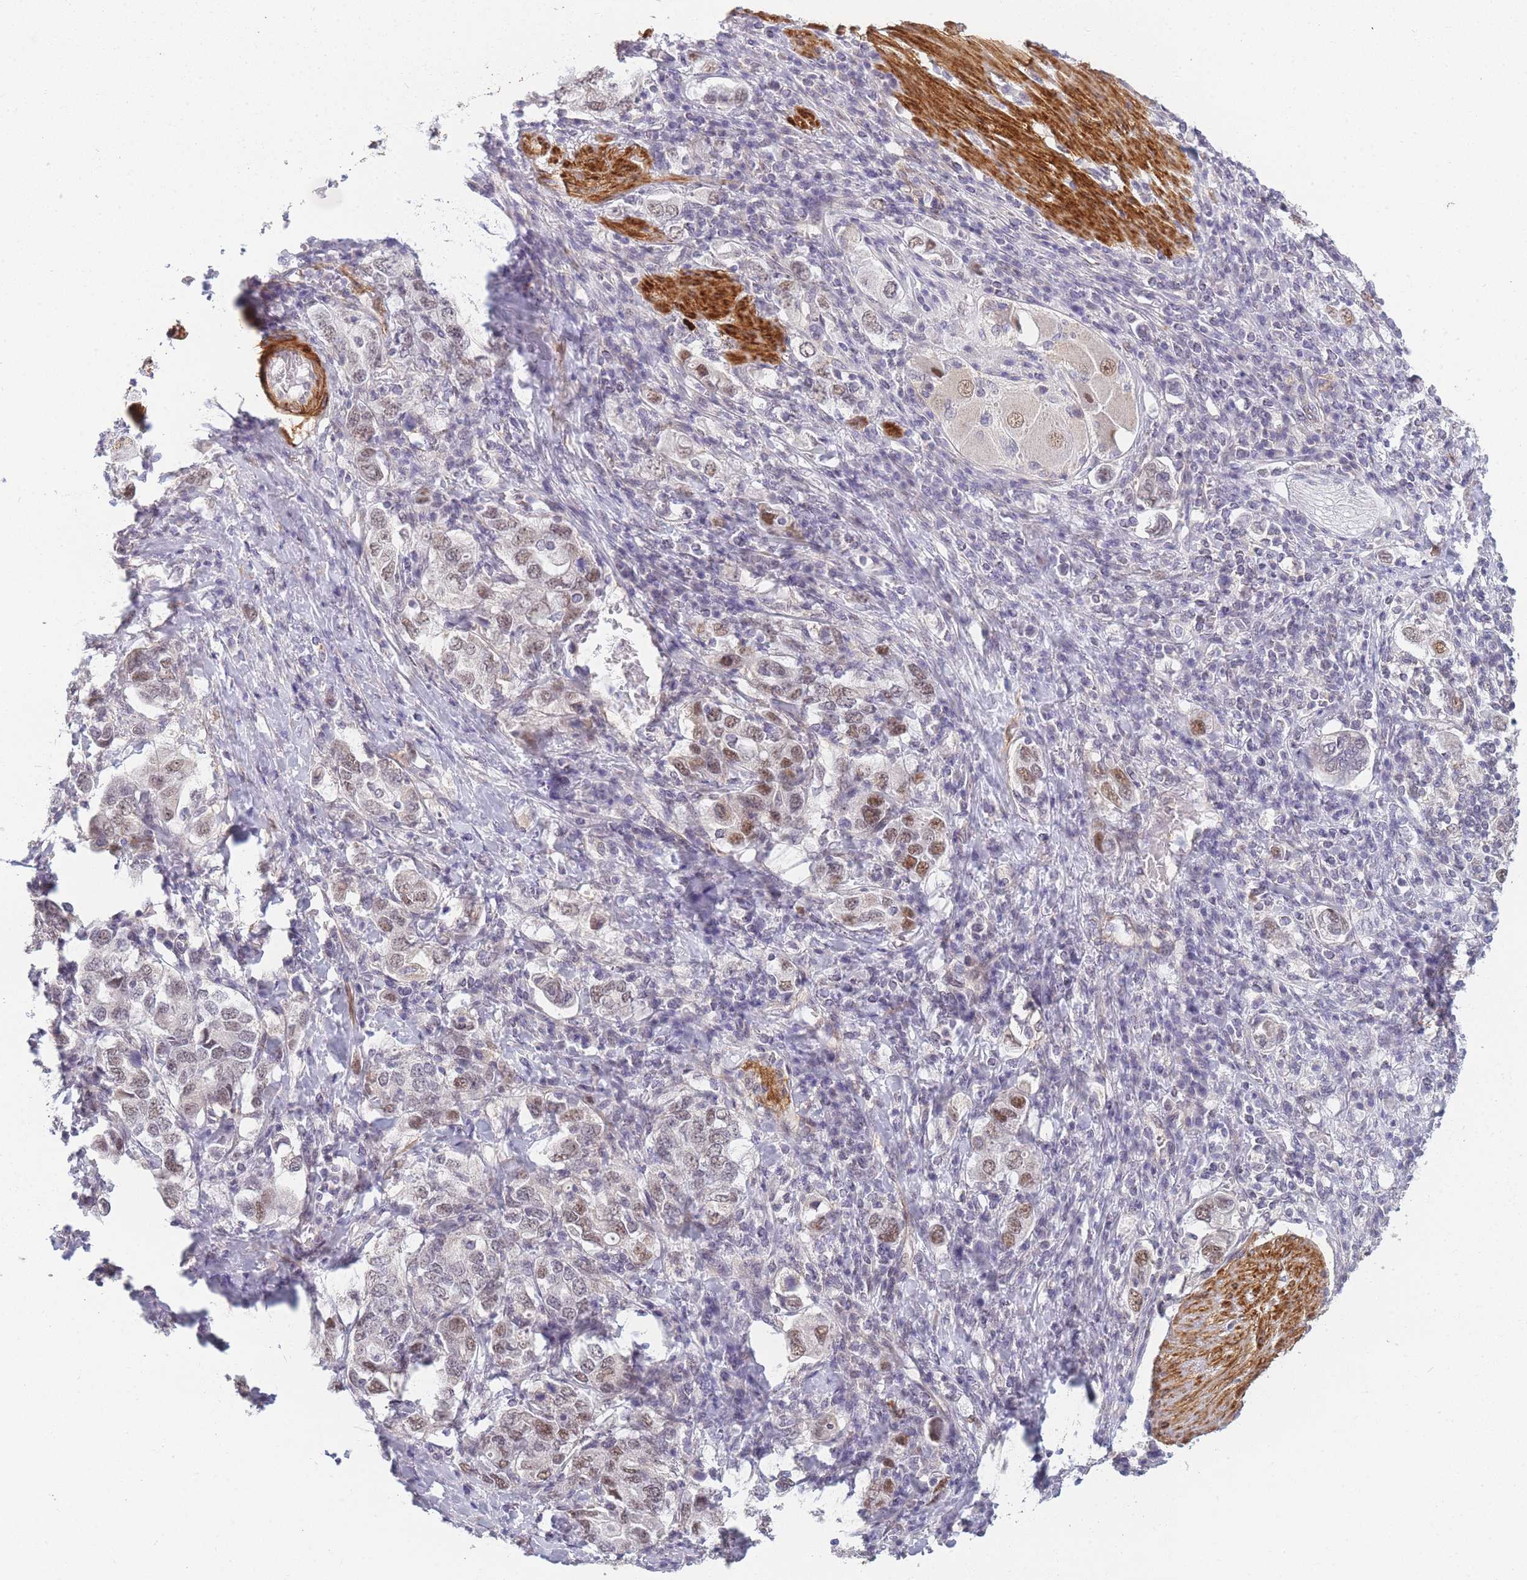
{"staining": {"intensity": "moderate", "quantity": "25%-75%", "location": "nuclear"}, "tissue": "stomach cancer", "cell_type": "Tumor cells", "image_type": "cancer", "snomed": [{"axis": "morphology", "description": "Adenocarcinoma, NOS"}, {"axis": "topography", "description": "Stomach, upper"}, {"axis": "topography", "description": "Stomach"}], "caption": "Protein staining of stomach cancer (adenocarcinoma) tissue reveals moderate nuclear positivity in approximately 25%-75% of tumor cells.", "gene": "SIN3B", "patient": {"sex": "male", "age": 62}}